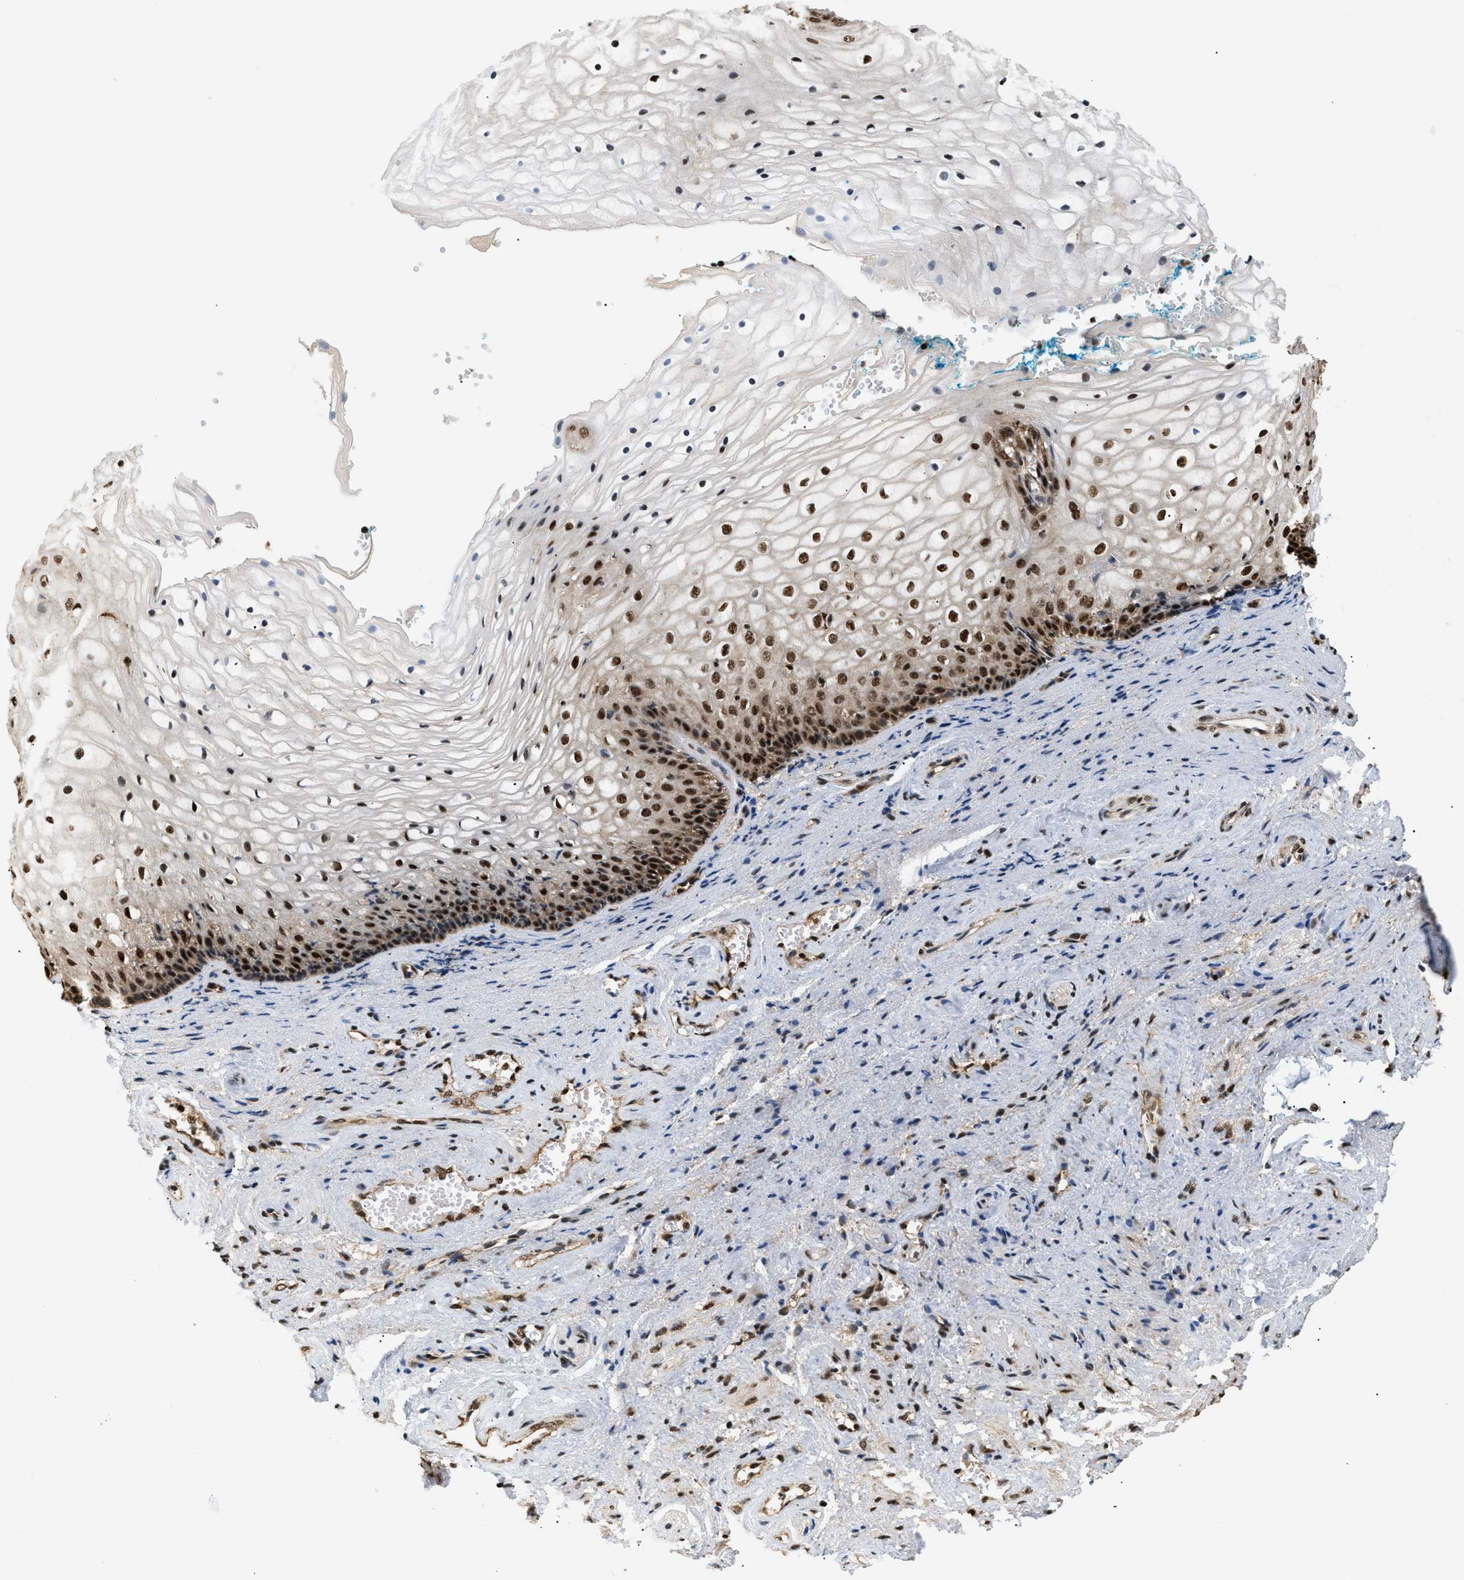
{"staining": {"intensity": "strong", "quantity": "25%-75%", "location": "nuclear"}, "tissue": "vagina", "cell_type": "Squamous epithelial cells", "image_type": "normal", "snomed": [{"axis": "morphology", "description": "Normal tissue, NOS"}, {"axis": "topography", "description": "Vagina"}], "caption": "Protein staining exhibits strong nuclear staining in about 25%-75% of squamous epithelial cells in benign vagina. (IHC, brightfield microscopy, high magnification).", "gene": "RBM5", "patient": {"sex": "female", "age": 34}}